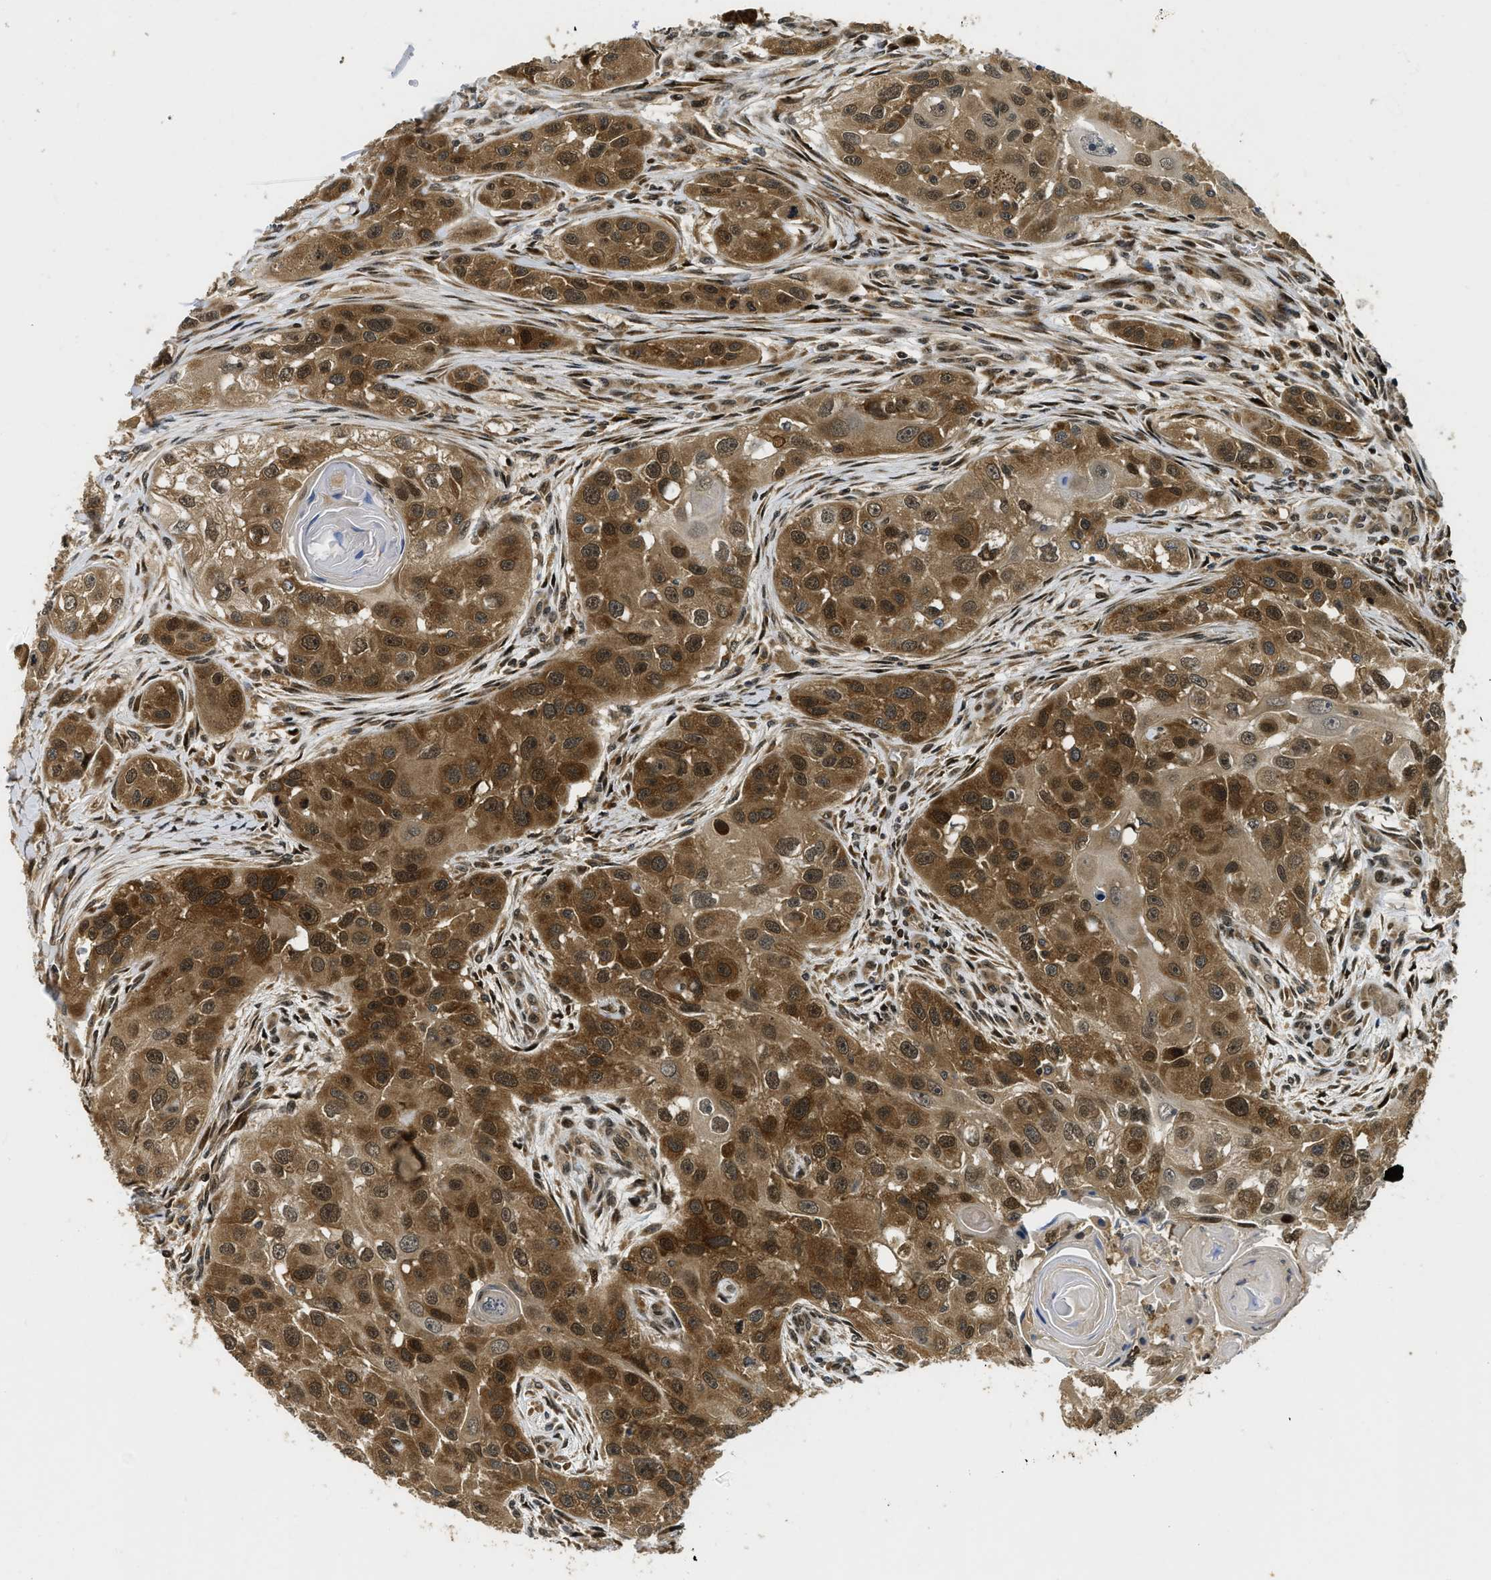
{"staining": {"intensity": "moderate", "quantity": ">75%", "location": "cytoplasmic/membranous,nuclear"}, "tissue": "head and neck cancer", "cell_type": "Tumor cells", "image_type": "cancer", "snomed": [{"axis": "morphology", "description": "Normal tissue, NOS"}, {"axis": "morphology", "description": "Squamous cell carcinoma, NOS"}, {"axis": "topography", "description": "Skeletal muscle"}, {"axis": "topography", "description": "Head-Neck"}], "caption": "Protein staining of head and neck cancer tissue reveals moderate cytoplasmic/membranous and nuclear expression in about >75% of tumor cells.", "gene": "ADSL", "patient": {"sex": "male", "age": 51}}